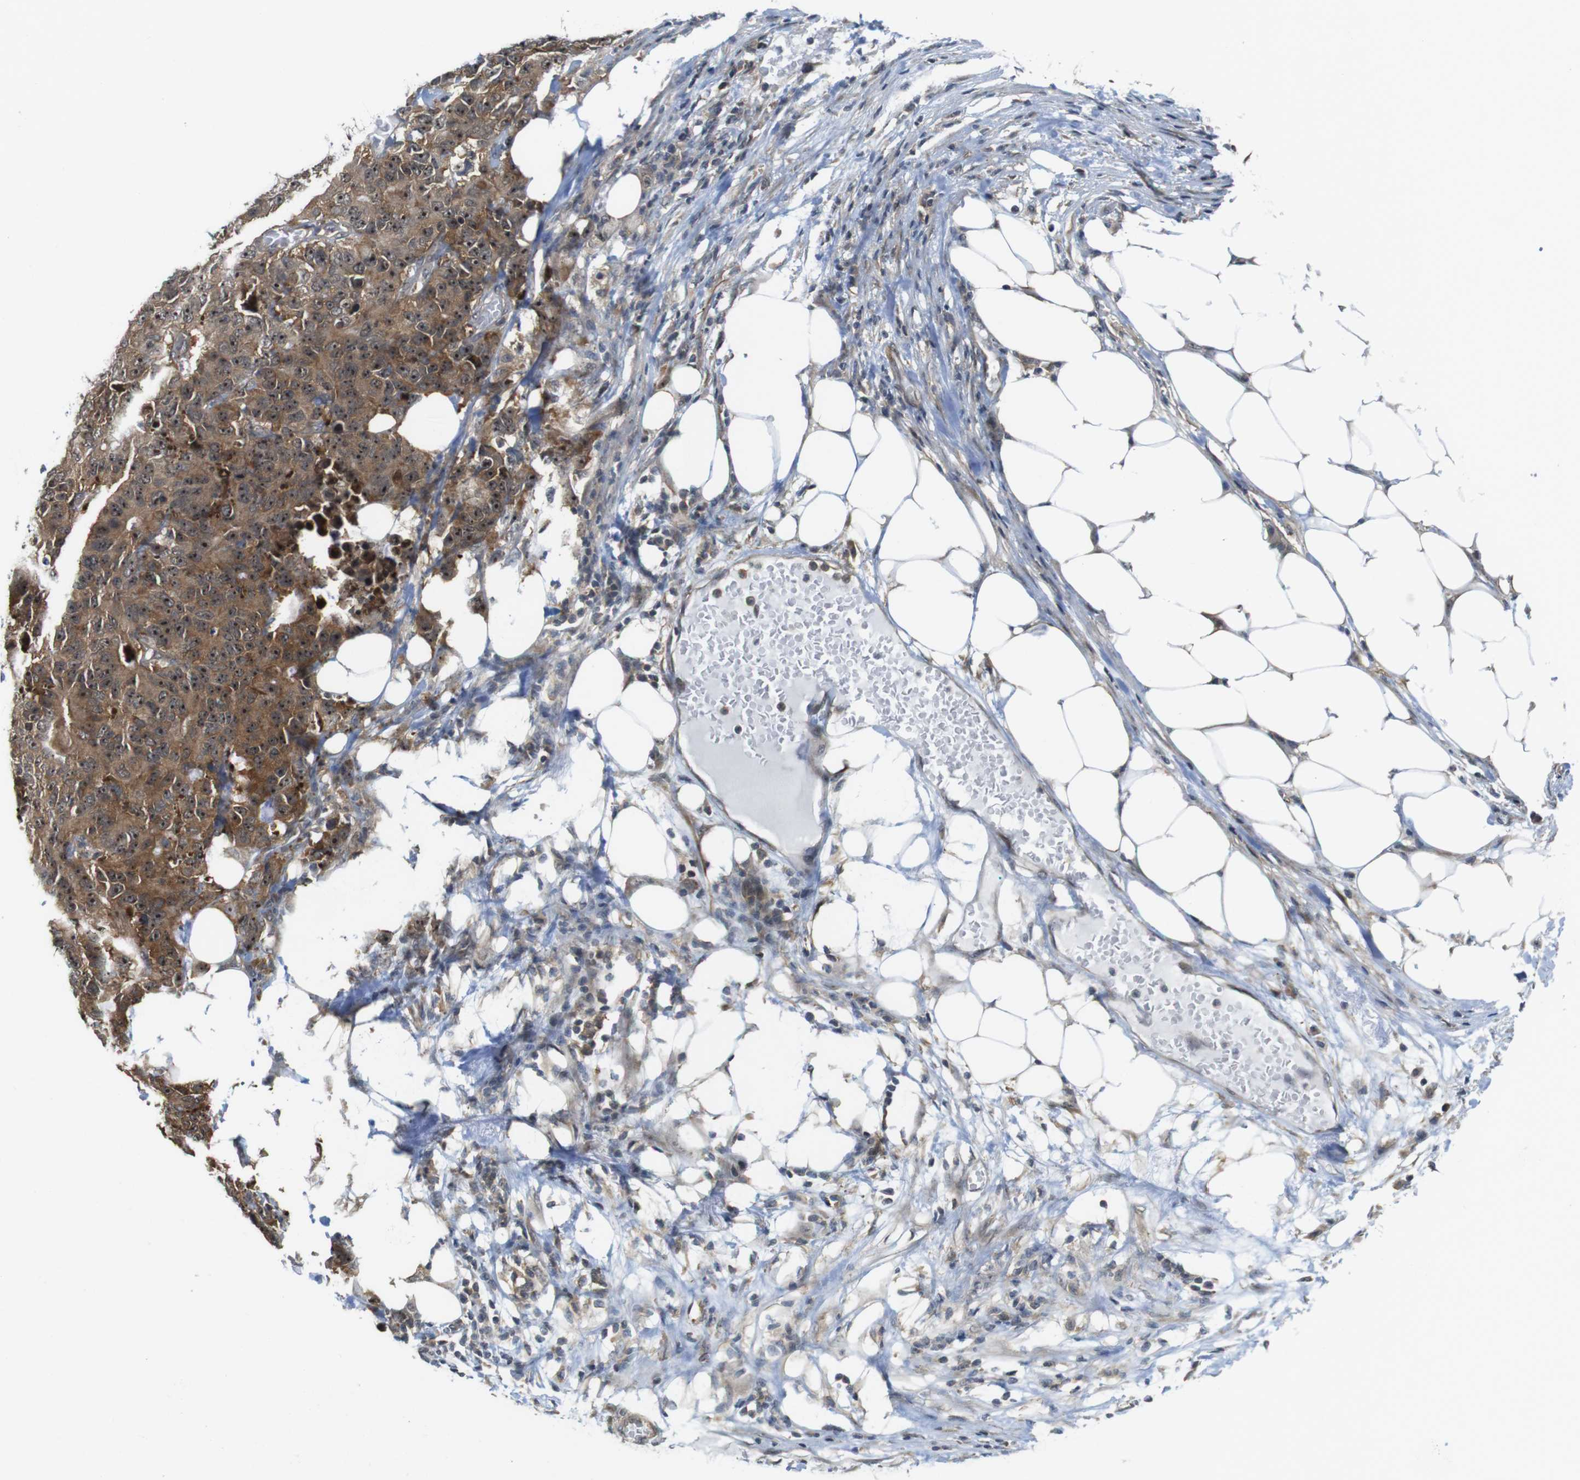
{"staining": {"intensity": "moderate", "quantity": ">75%", "location": "cytoplasmic/membranous,nuclear"}, "tissue": "colorectal cancer", "cell_type": "Tumor cells", "image_type": "cancer", "snomed": [{"axis": "morphology", "description": "Adenocarcinoma, NOS"}, {"axis": "topography", "description": "Colon"}], "caption": "The immunohistochemical stain labels moderate cytoplasmic/membranous and nuclear expression in tumor cells of adenocarcinoma (colorectal) tissue.", "gene": "CC2D1A", "patient": {"sex": "female", "age": 86}}